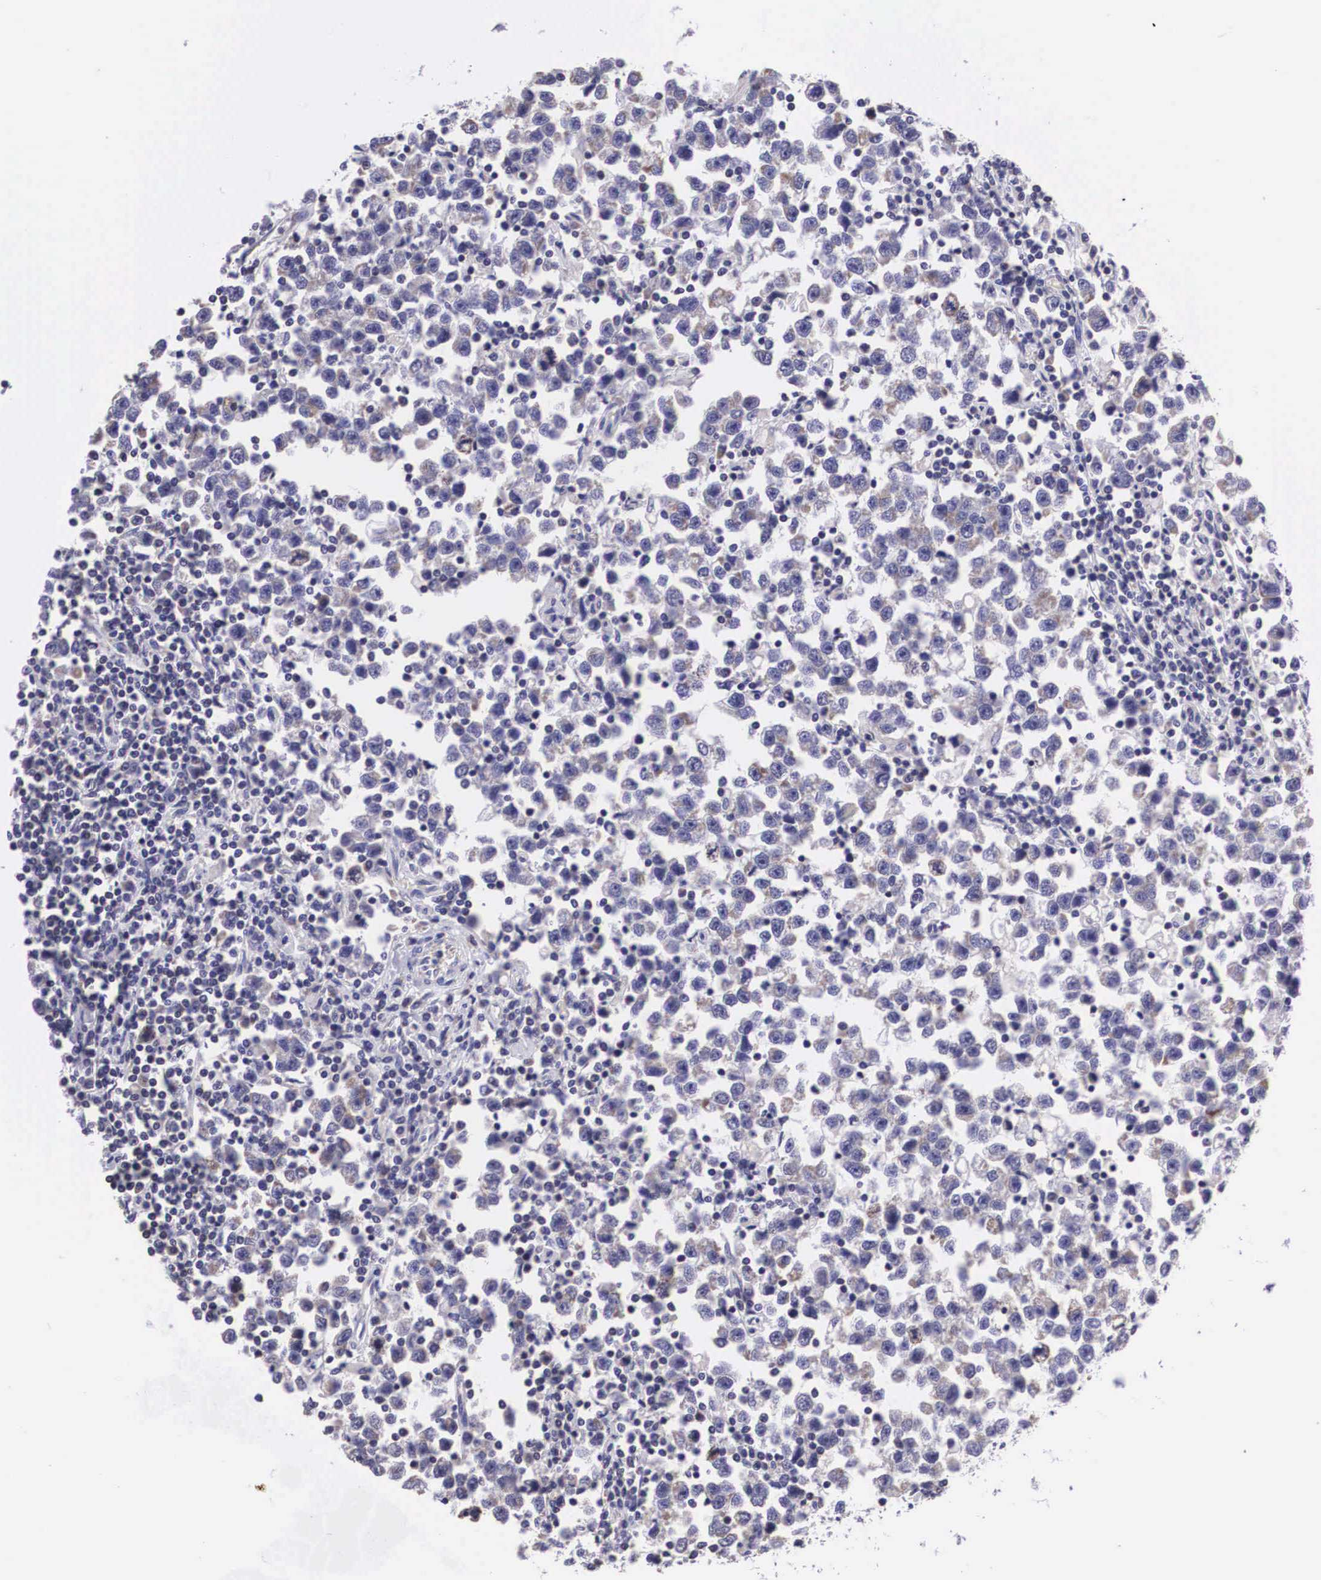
{"staining": {"intensity": "negative", "quantity": "none", "location": "none"}, "tissue": "testis cancer", "cell_type": "Tumor cells", "image_type": "cancer", "snomed": [{"axis": "morphology", "description": "Seminoma, NOS"}, {"axis": "topography", "description": "Testis"}], "caption": "Tumor cells are negative for brown protein staining in testis cancer.", "gene": "ARG2", "patient": {"sex": "male", "age": 43}}